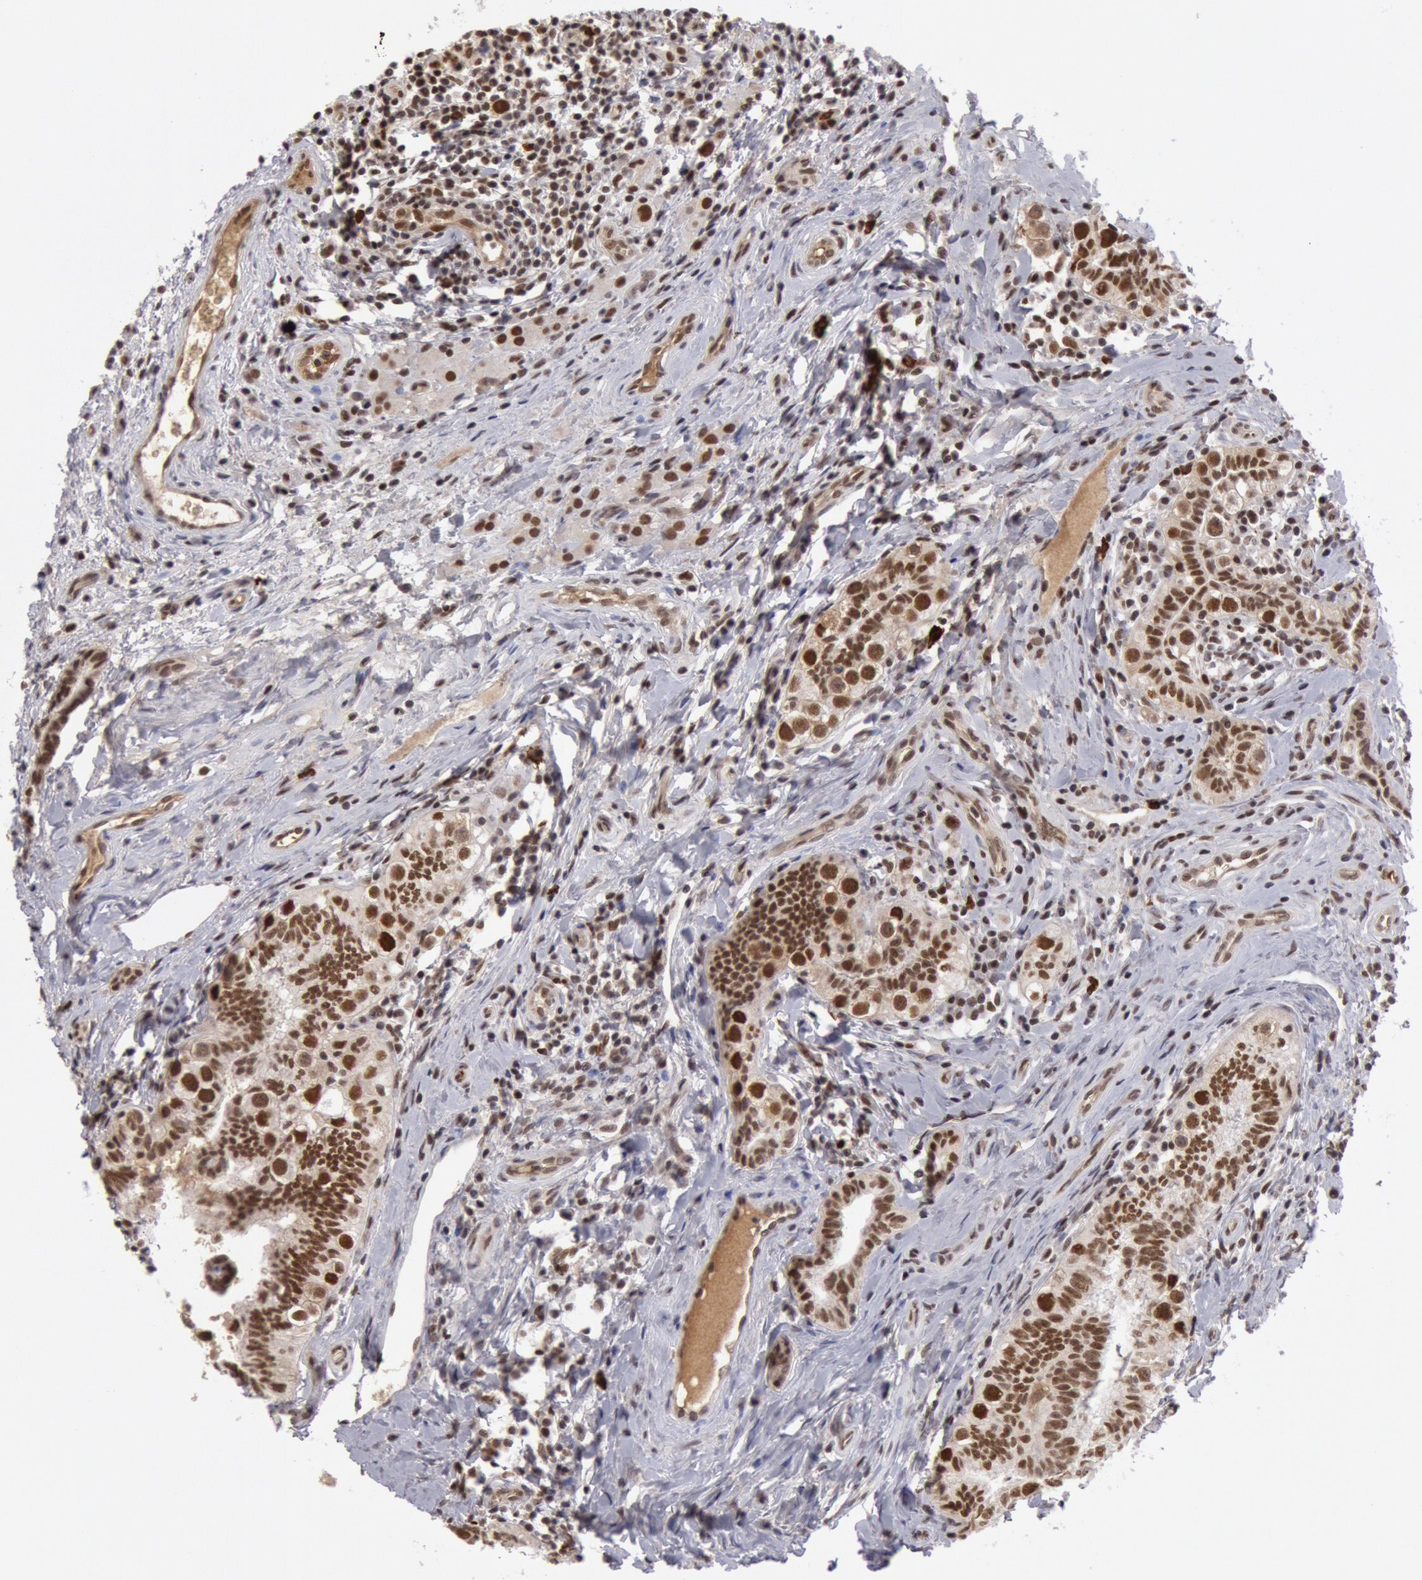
{"staining": {"intensity": "moderate", "quantity": ">75%", "location": "nuclear"}, "tissue": "testis cancer", "cell_type": "Tumor cells", "image_type": "cancer", "snomed": [{"axis": "morphology", "description": "Seminoma, NOS"}, {"axis": "topography", "description": "Testis"}], "caption": "Immunohistochemical staining of testis seminoma exhibits moderate nuclear protein expression in about >75% of tumor cells.", "gene": "PPP4R3B", "patient": {"sex": "male", "age": 32}}